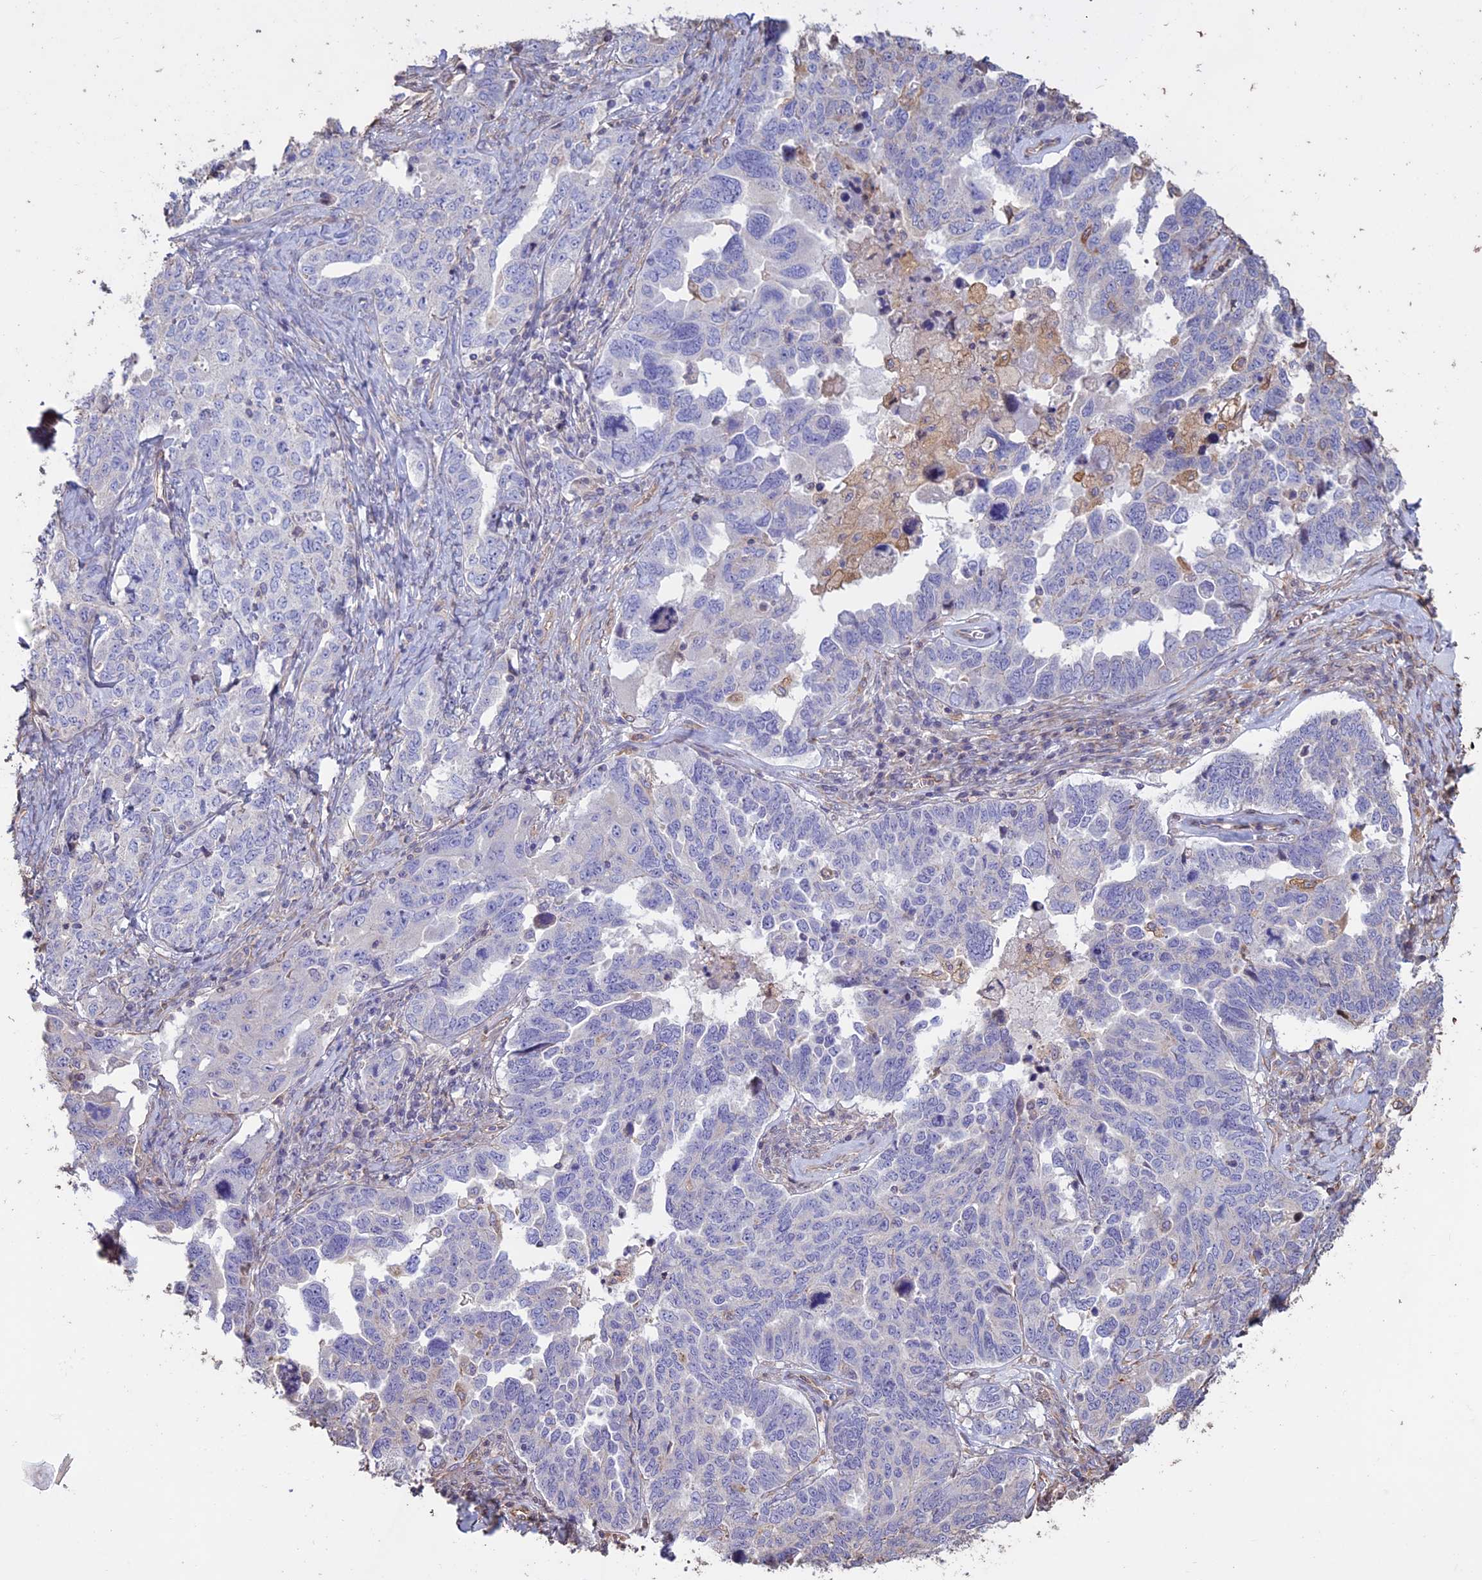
{"staining": {"intensity": "negative", "quantity": "none", "location": "none"}, "tissue": "ovarian cancer", "cell_type": "Tumor cells", "image_type": "cancer", "snomed": [{"axis": "morphology", "description": "Carcinoma, endometroid"}, {"axis": "topography", "description": "Ovary"}], "caption": "Ovarian cancer stained for a protein using immunohistochemistry reveals no expression tumor cells.", "gene": "CCDC148", "patient": {"sex": "female", "age": 62}}